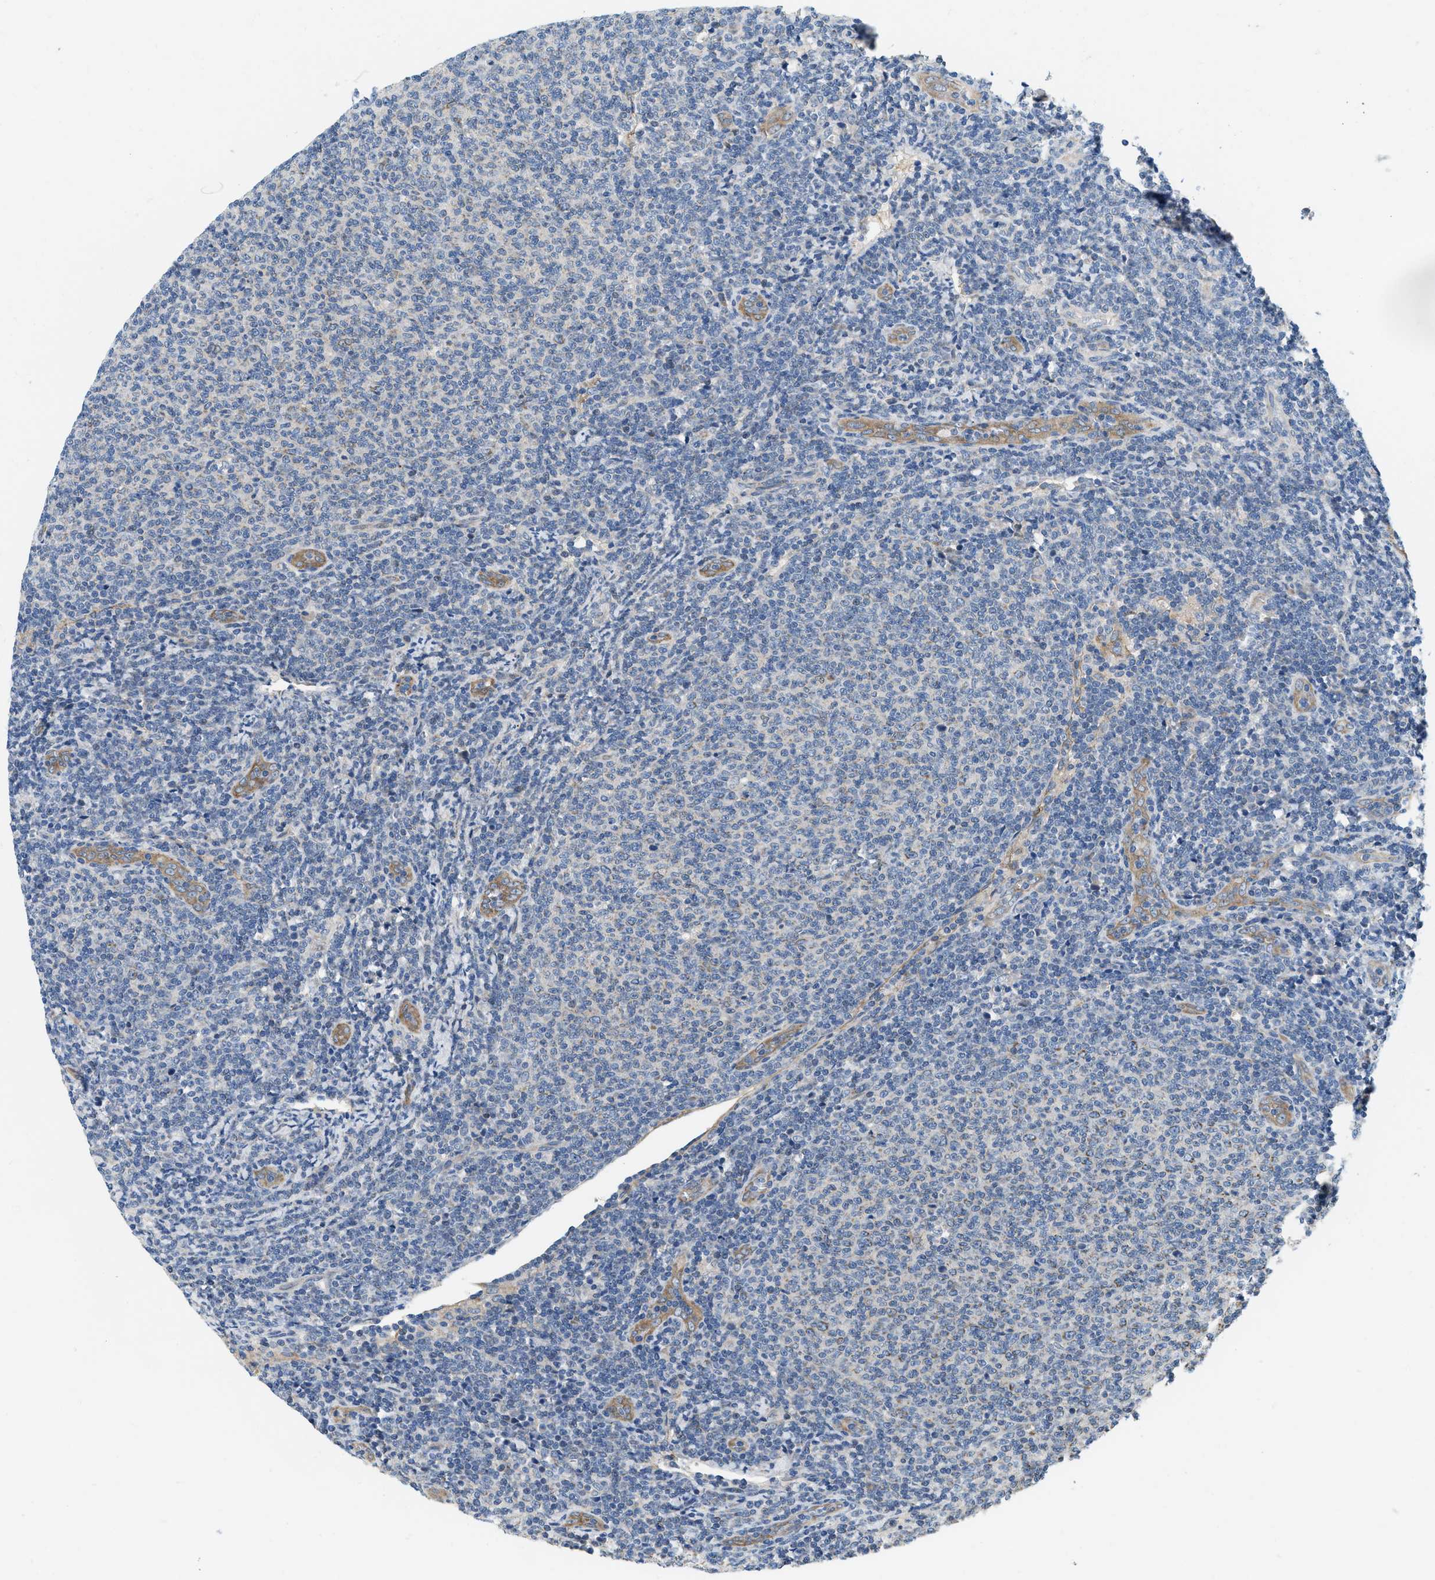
{"staining": {"intensity": "negative", "quantity": "none", "location": "none"}, "tissue": "lymphoma", "cell_type": "Tumor cells", "image_type": "cancer", "snomed": [{"axis": "morphology", "description": "Malignant lymphoma, non-Hodgkin's type, Low grade"}, {"axis": "topography", "description": "Lymph node"}], "caption": "An IHC histopathology image of low-grade malignant lymphoma, non-Hodgkin's type is shown. There is no staining in tumor cells of low-grade malignant lymphoma, non-Hodgkin's type.", "gene": "ZNF599", "patient": {"sex": "male", "age": 66}}